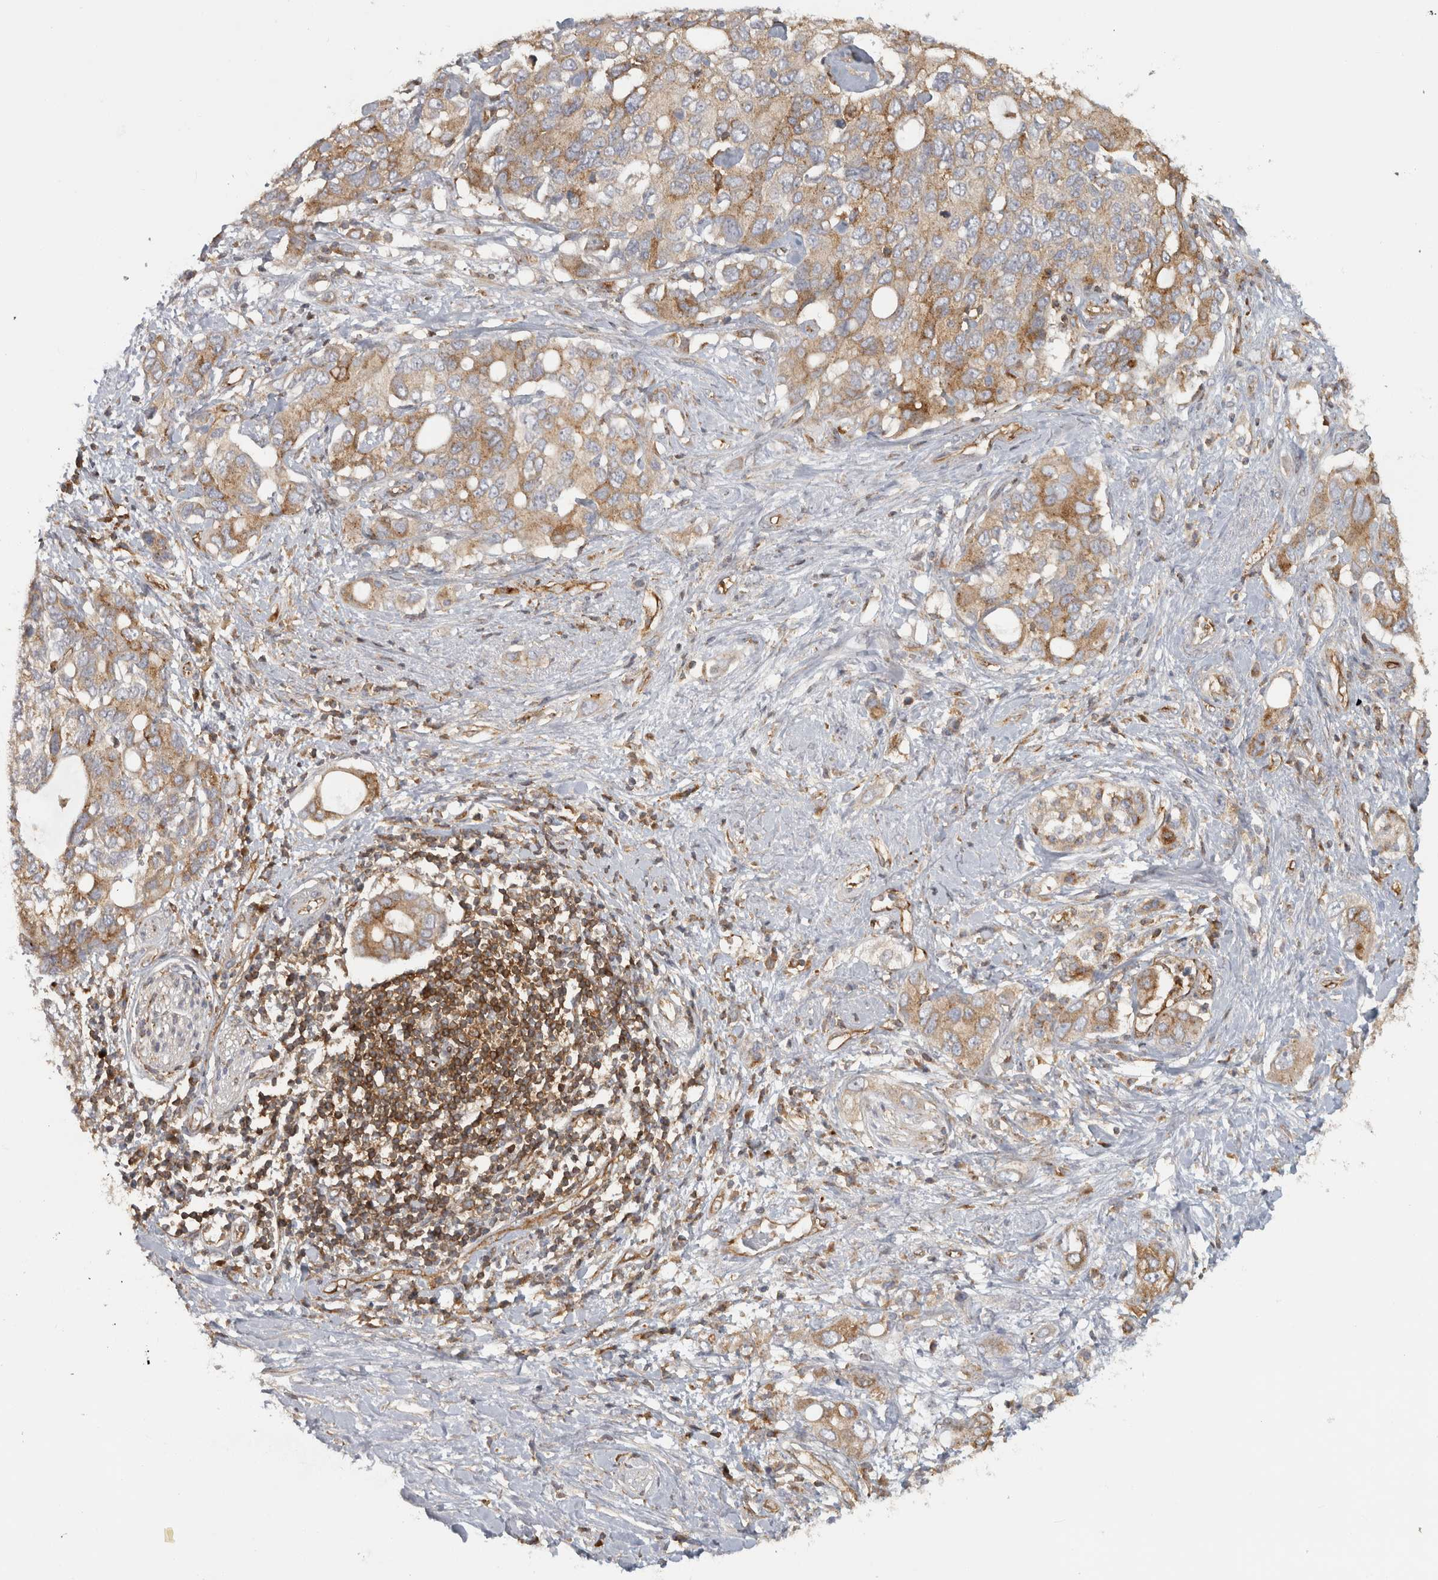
{"staining": {"intensity": "moderate", "quantity": ">75%", "location": "cytoplasmic/membranous"}, "tissue": "pancreatic cancer", "cell_type": "Tumor cells", "image_type": "cancer", "snomed": [{"axis": "morphology", "description": "Adenocarcinoma, NOS"}, {"axis": "topography", "description": "Pancreas"}], "caption": "Immunohistochemistry (DAB (3,3'-diaminobenzidine)) staining of adenocarcinoma (pancreatic) exhibits moderate cytoplasmic/membranous protein positivity in about >75% of tumor cells.", "gene": "HLA-E", "patient": {"sex": "female", "age": 56}}